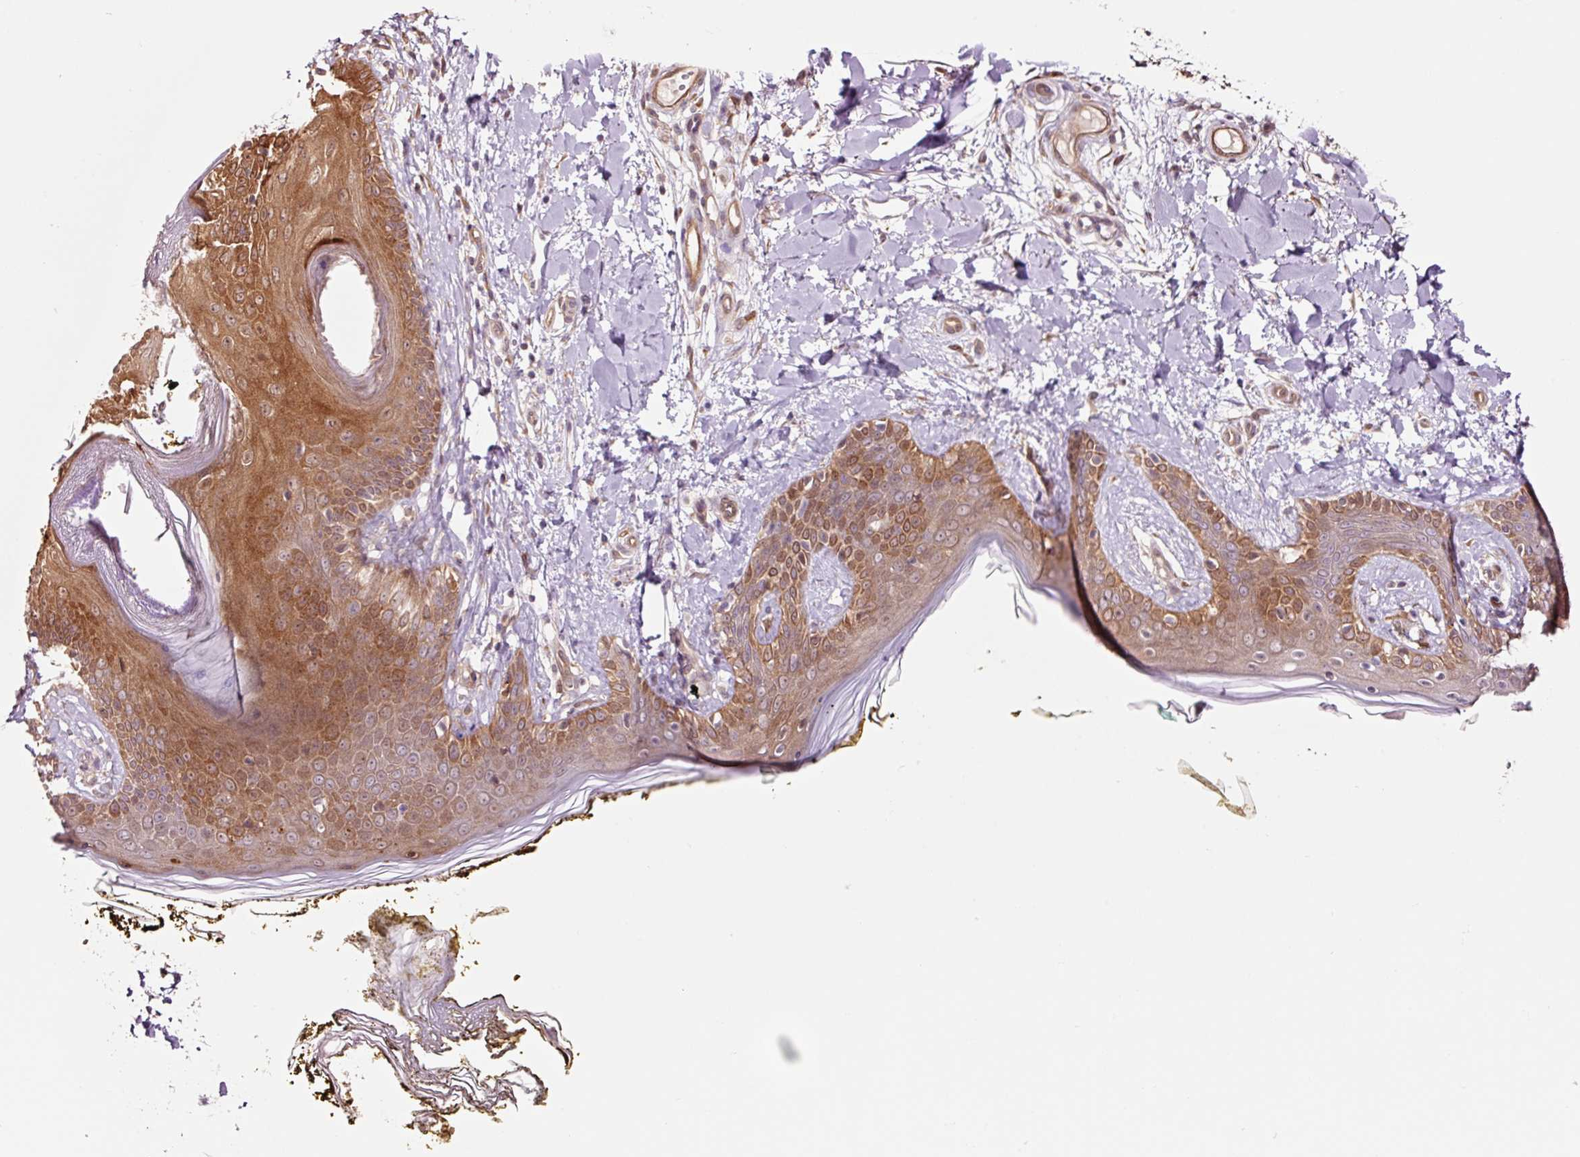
{"staining": {"intensity": "moderate", "quantity": "<25%", "location": "nuclear"}, "tissue": "skin", "cell_type": "Fibroblasts", "image_type": "normal", "snomed": [{"axis": "morphology", "description": "Normal tissue, NOS"}, {"axis": "topography", "description": "Skin"}], "caption": "A low amount of moderate nuclear expression is seen in approximately <25% of fibroblasts in normal skin. The staining was performed using DAB (3,3'-diaminobenzidine), with brown indicating positive protein expression. Nuclei are stained blue with hematoxylin.", "gene": "FBXL14", "patient": {"sex": "female", "age": 34}}